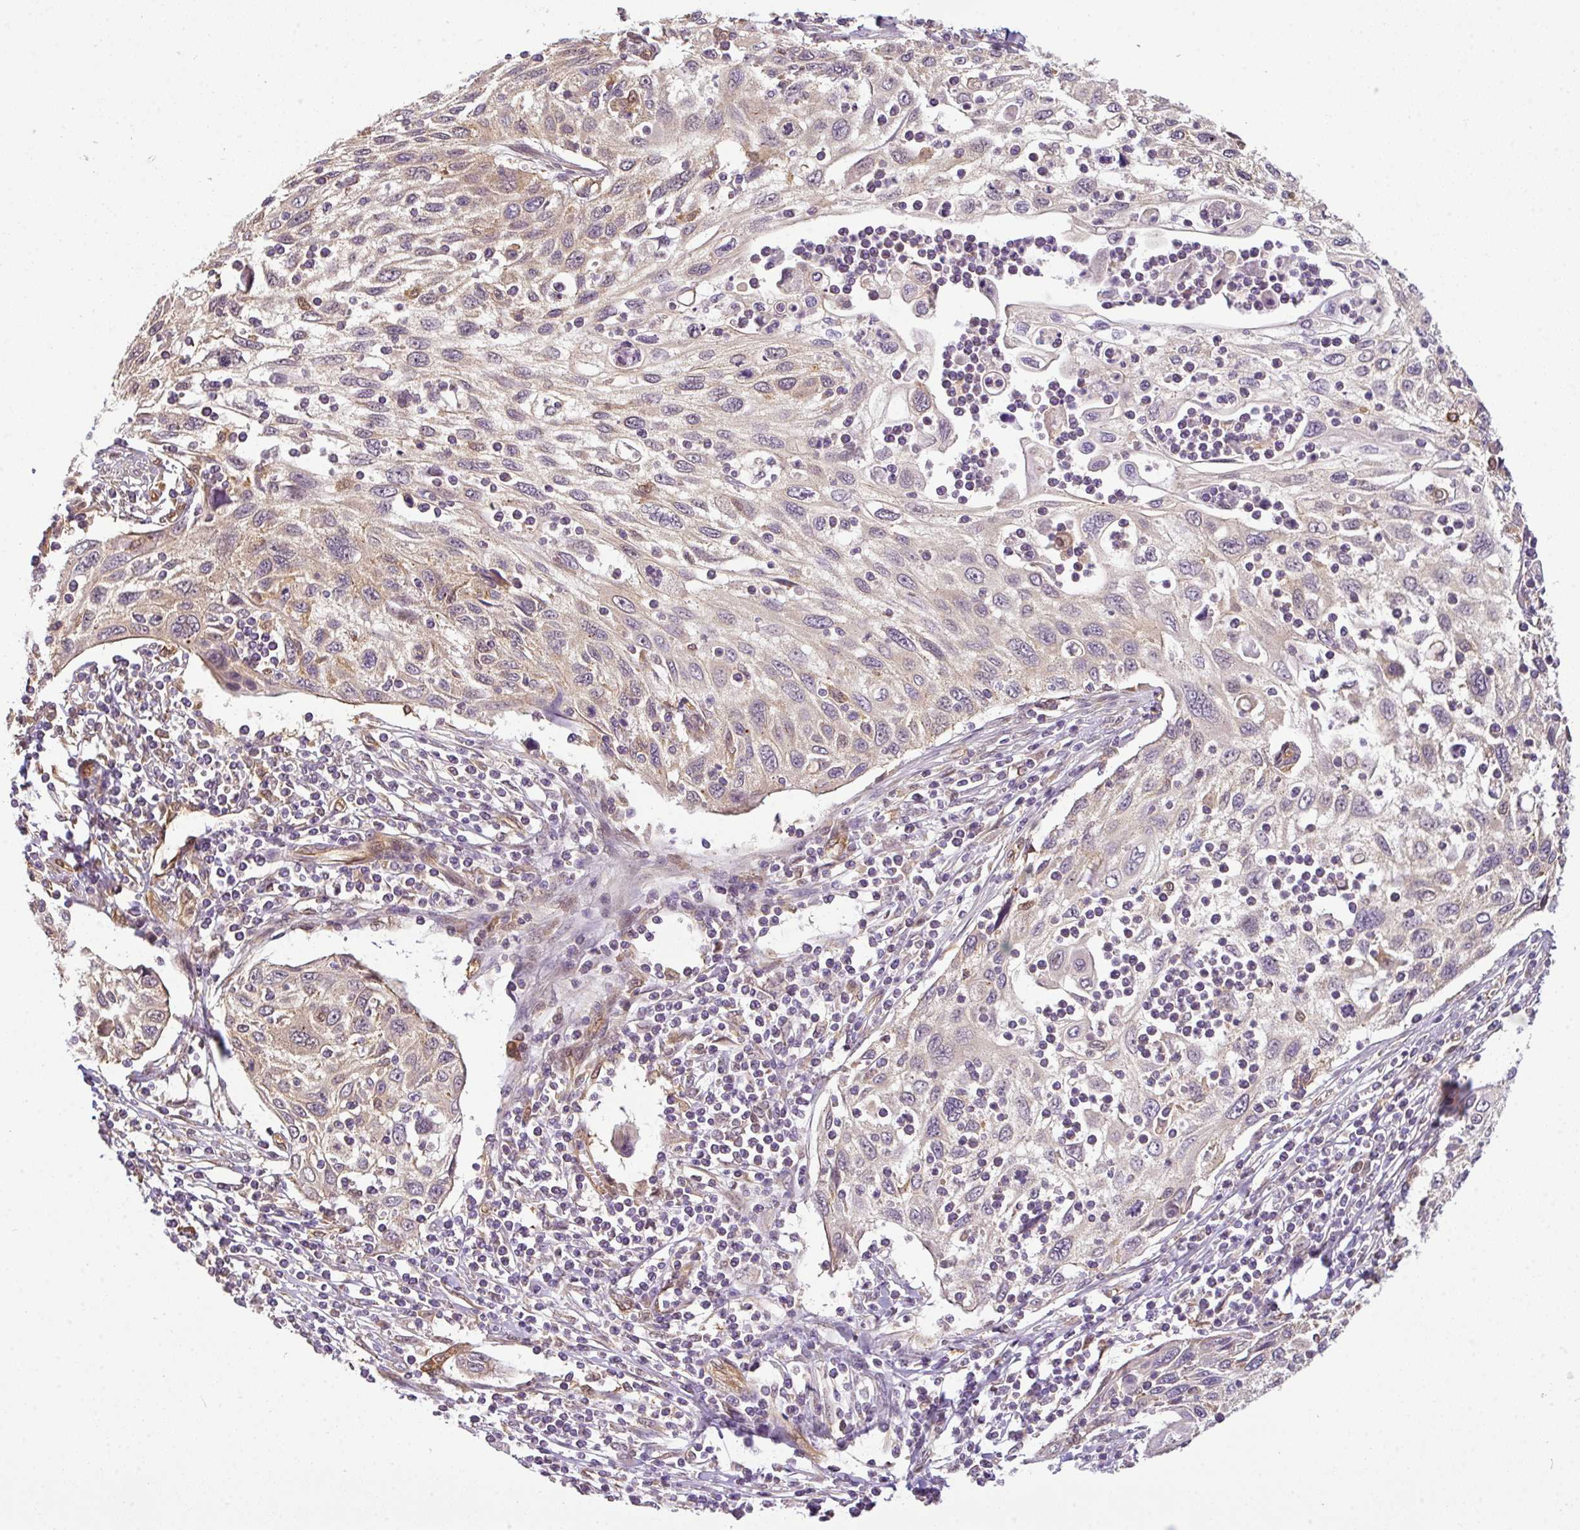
{"staining": {"intensity": "negative", "quantity": "none", "location": "none"}, "tissue": "cervical cancer", "cell_type": "Tumor cells", "image_type": "cancer", "snomed": [{"axis": "morphology", "description": "Squamous cell carcinoma, NOS"}, {"axis": "topography", "description": "Cervix"}], "caption": "IHC image of neoplastic tissue: human cervical squamous cell carcinoma stained with DAB reveals no significant protein expression in tumor cells.", "gene": "ANKRD18A", "patient": {"sex": "female", "age": 70}}